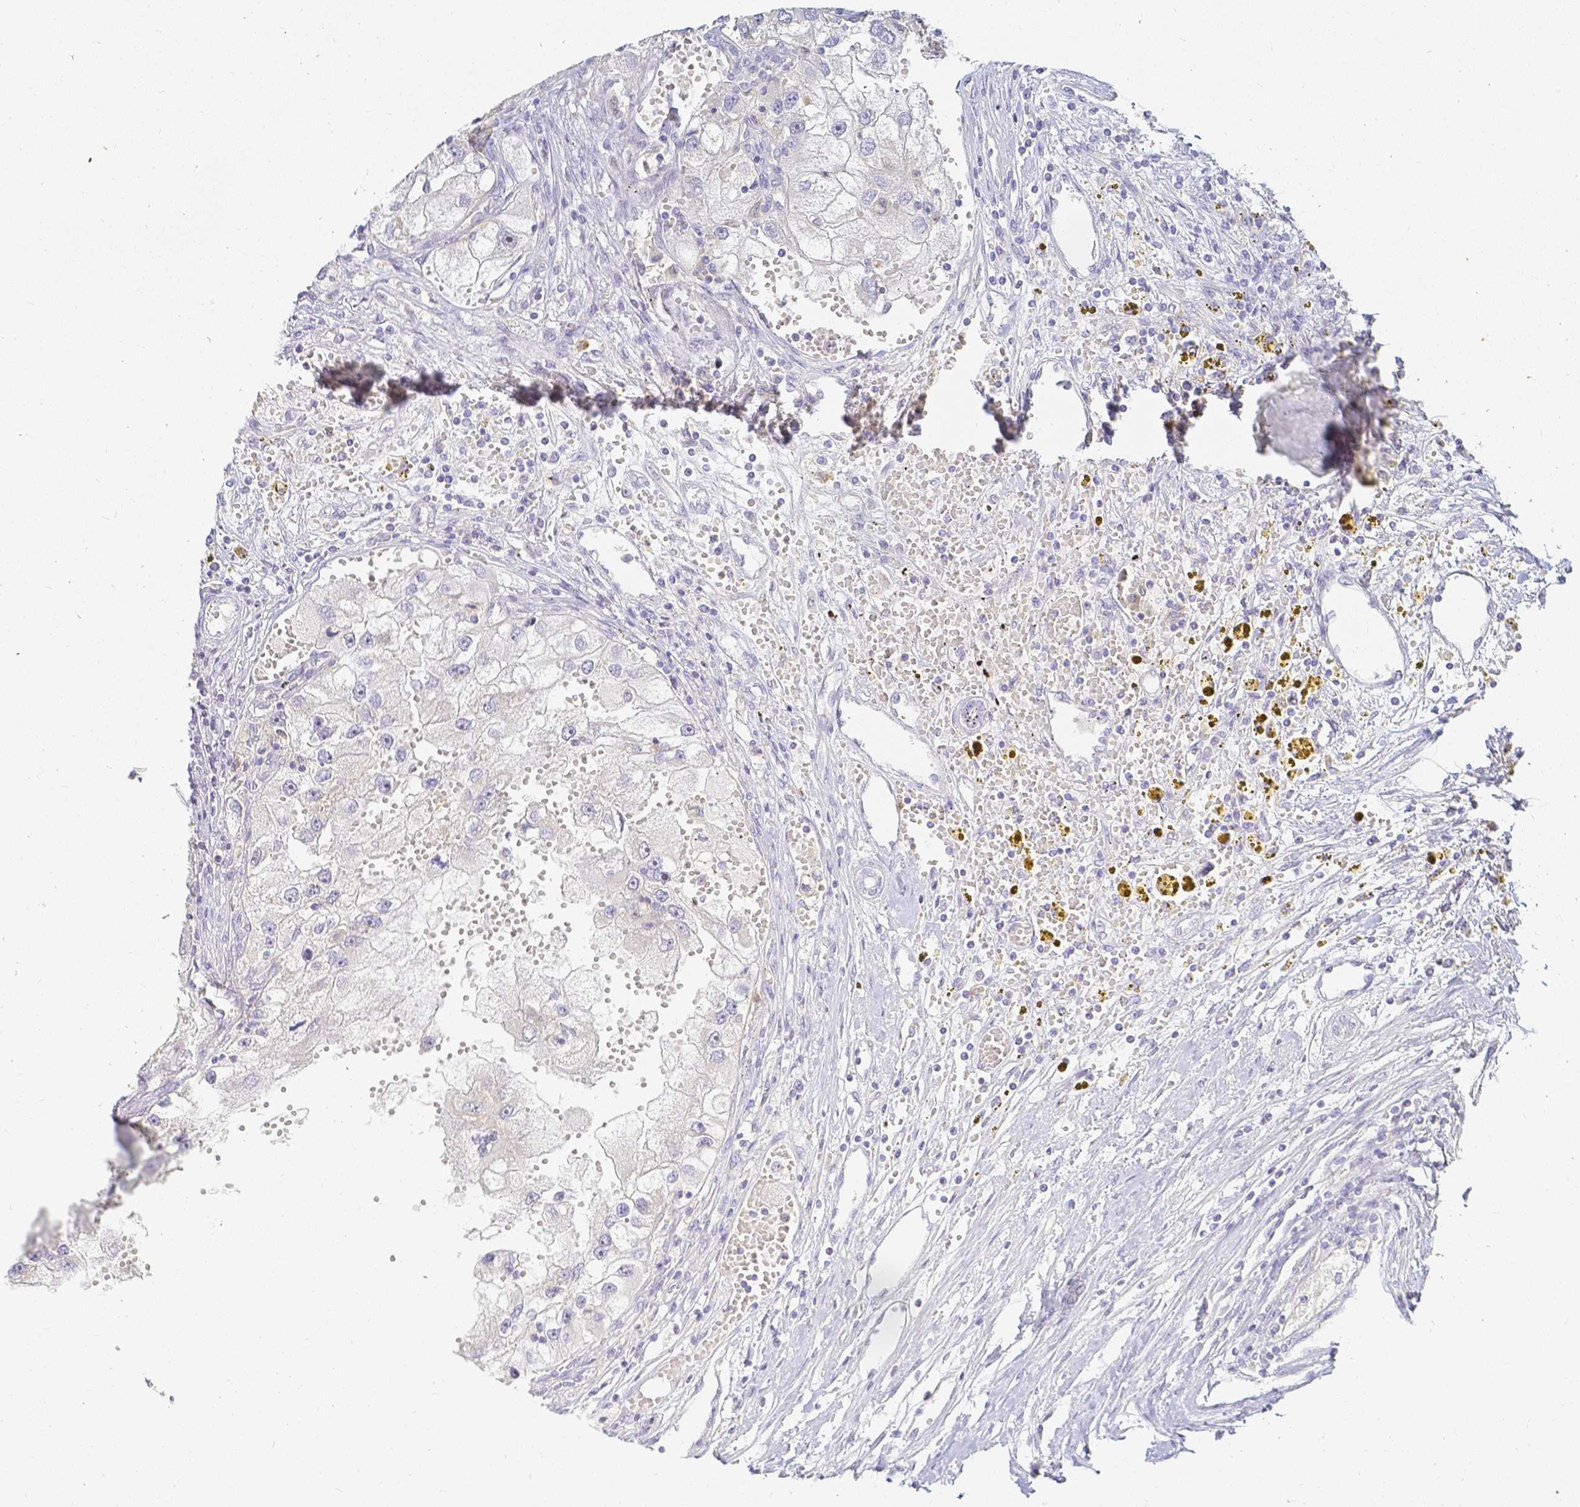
{"staining": {"intensity": "negative", "quantity": "none", "location": "none"}, "tissue": "renal cancer", "cell_type": "Tumor cells", "image_type": "cancer", "snomed": [{"axis": "morphology", "description": "Adenocarcinoma, NOS"}, {"axis": "topography", "description": "Kidney"}], "caption": "A high-resolution image shows IHC staining of adenocarcinoma (renal), which reveals no significant positivity in tumor cells.", "gene": "KCNH1", "patient": {"sex": "male", "age": 63}}